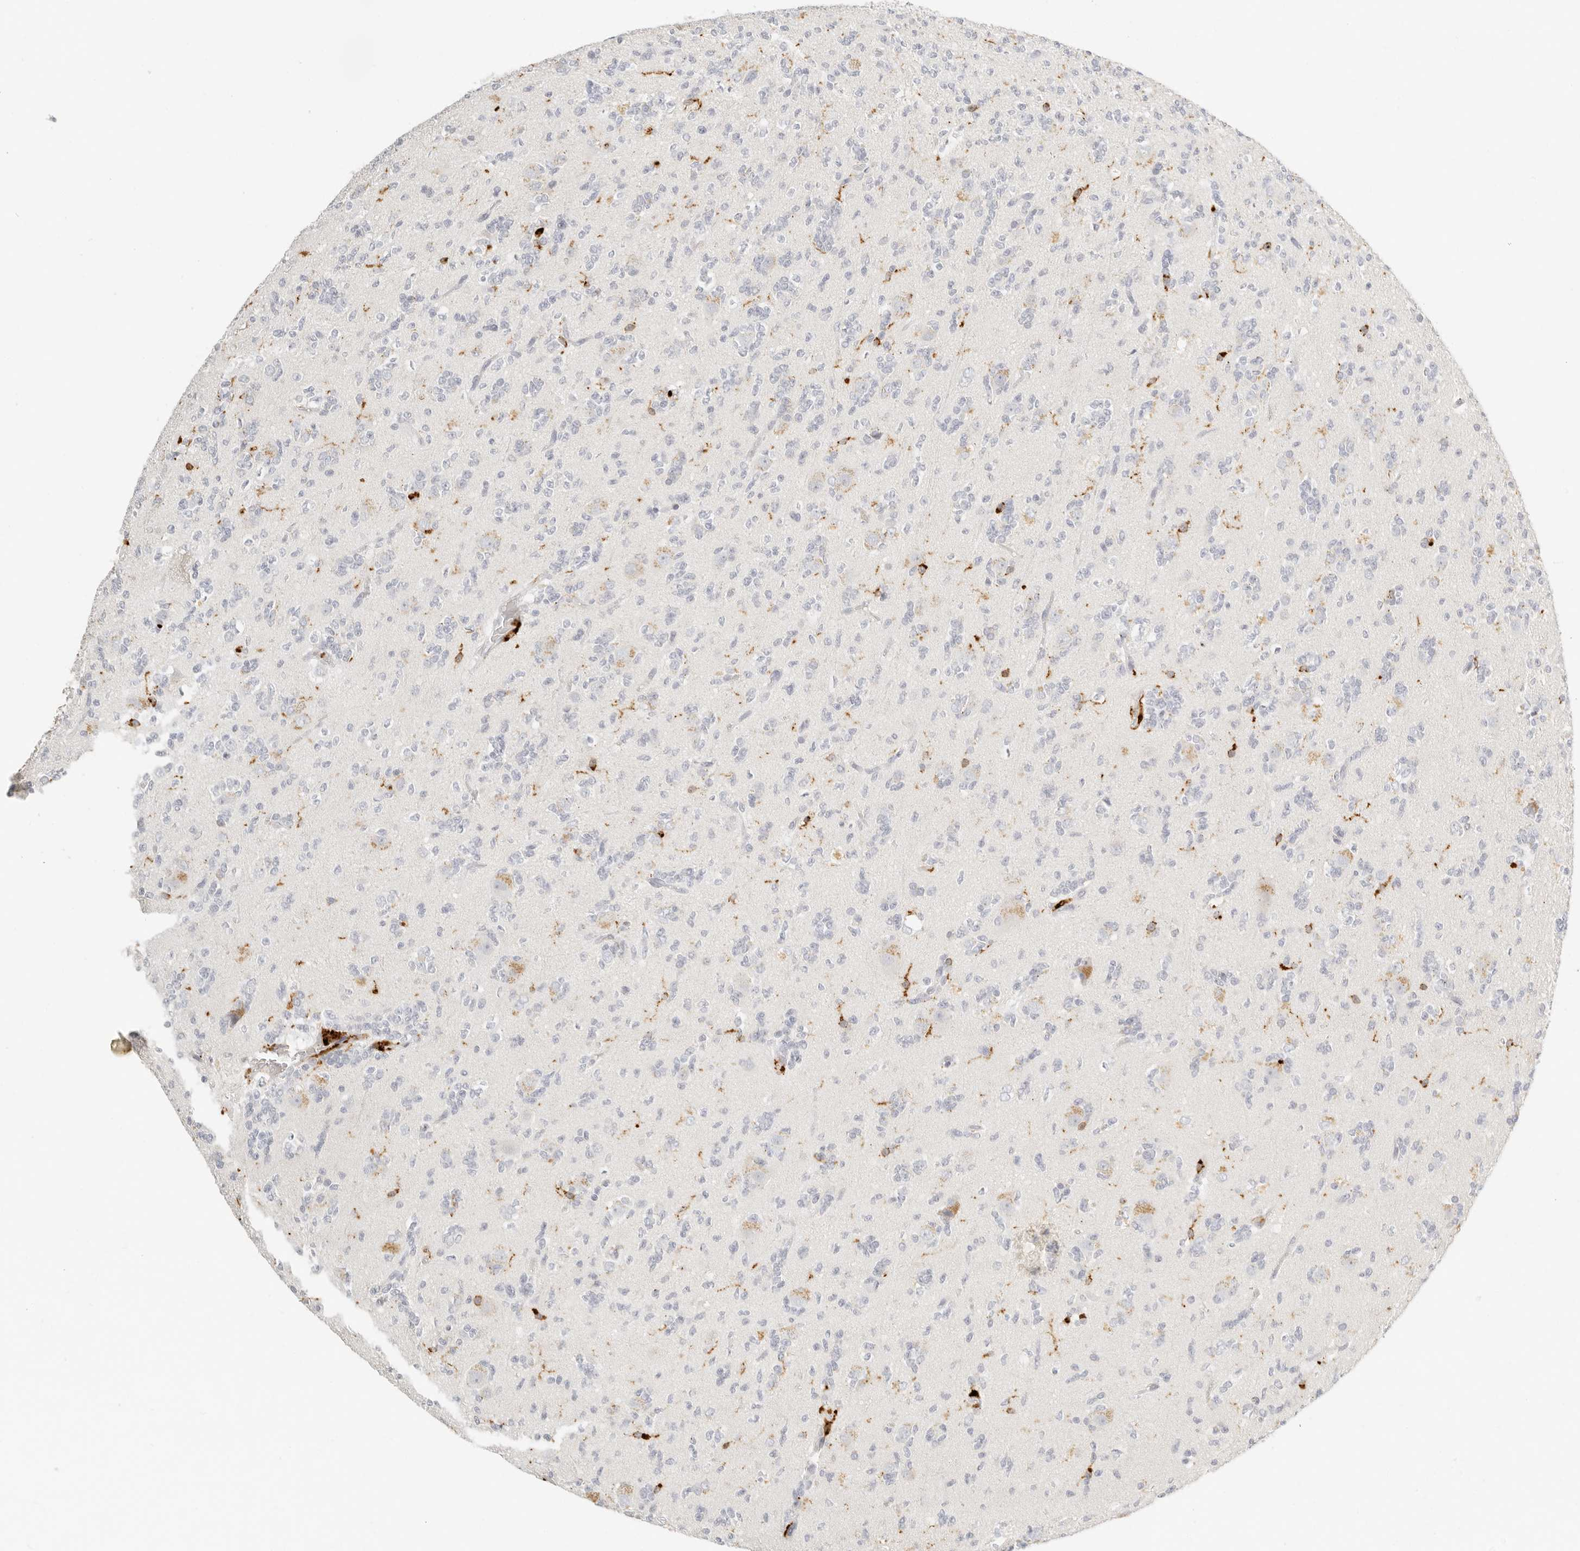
{"staining": {"intensity": "negative", "quantity": "none", "location": "none"}, "tissue": "glioma", "cell_type": "Tumor cells", "image_type": "cancer", "snomed": [{"axis": "morphology", "description": "Glioma, malignant, High grade"}, {"axis": "topography", "description": "Brain"}], "caption": "Immunohistochemistry photomicrograph of neoplastic tissue: glioma stained with DAB demonstrates no significant protein expression in tumor cells. (DAB IHC visualized using brightfield microscopy, high magnification).", "gene": "RNASET2", "patient": {"sex": "female", "age": 62}}